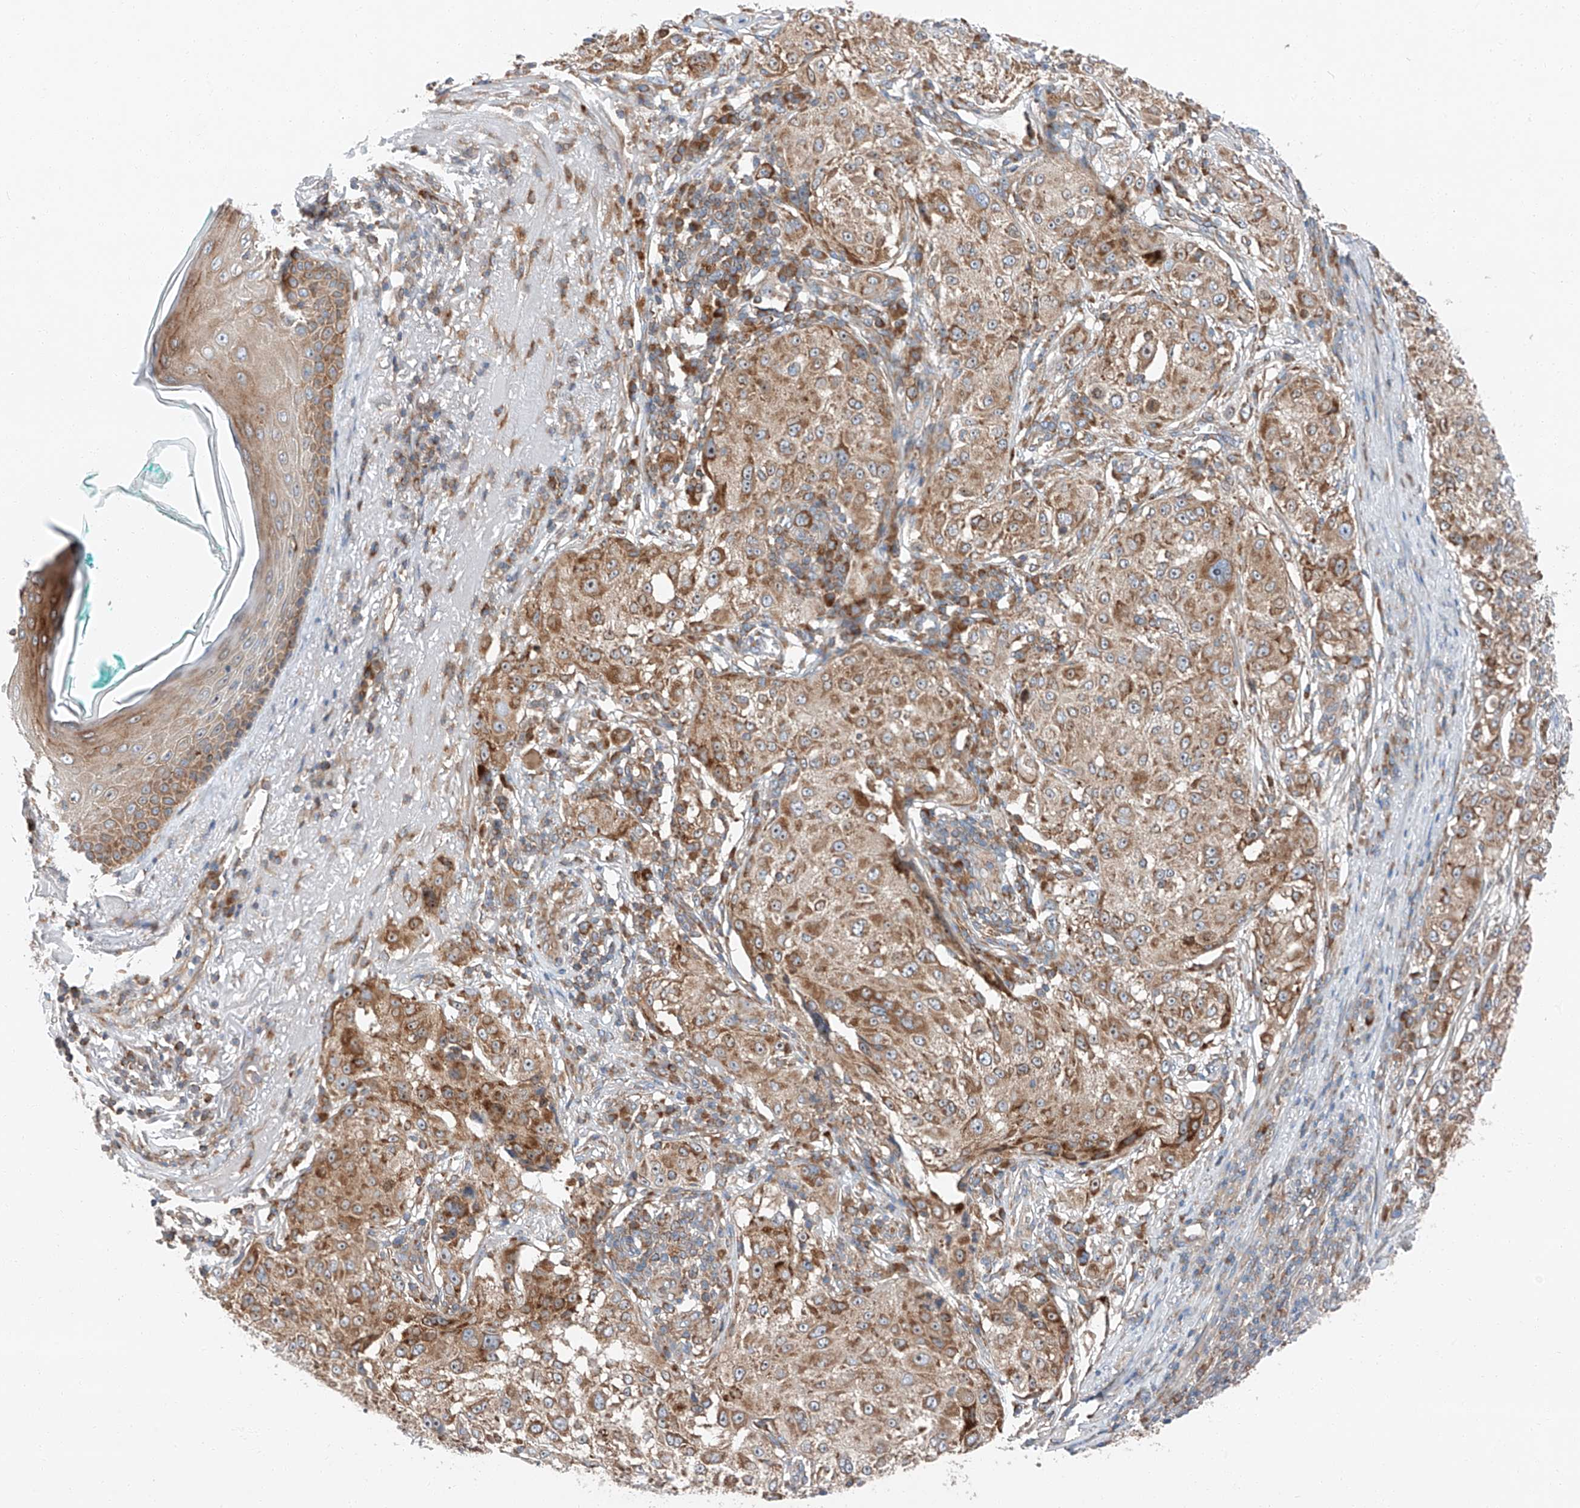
{"staining": {"intensity": "moderate", "quantity": ">75%", "location": "cytoplasmic/membranous"}, "tissue": "melanoma", "cell_type": "Tumor cells", "image_type": "cancer", "snomed": [{"axis": "morphology", "description": "Necrosis, NOS"}, {"axis": "morphology", "description": "Malignant melanoma, NOS"}, {"axis": "topography", "description": "Skin"}], "caption": "Human malignant melanoma stained with a brown dye displays moderate cytoplasmic/membranous positive expression in approximately >75% of tumor cells.", "gene": "ZC3H15", "patient": {"sex": "female", "age": 87}}